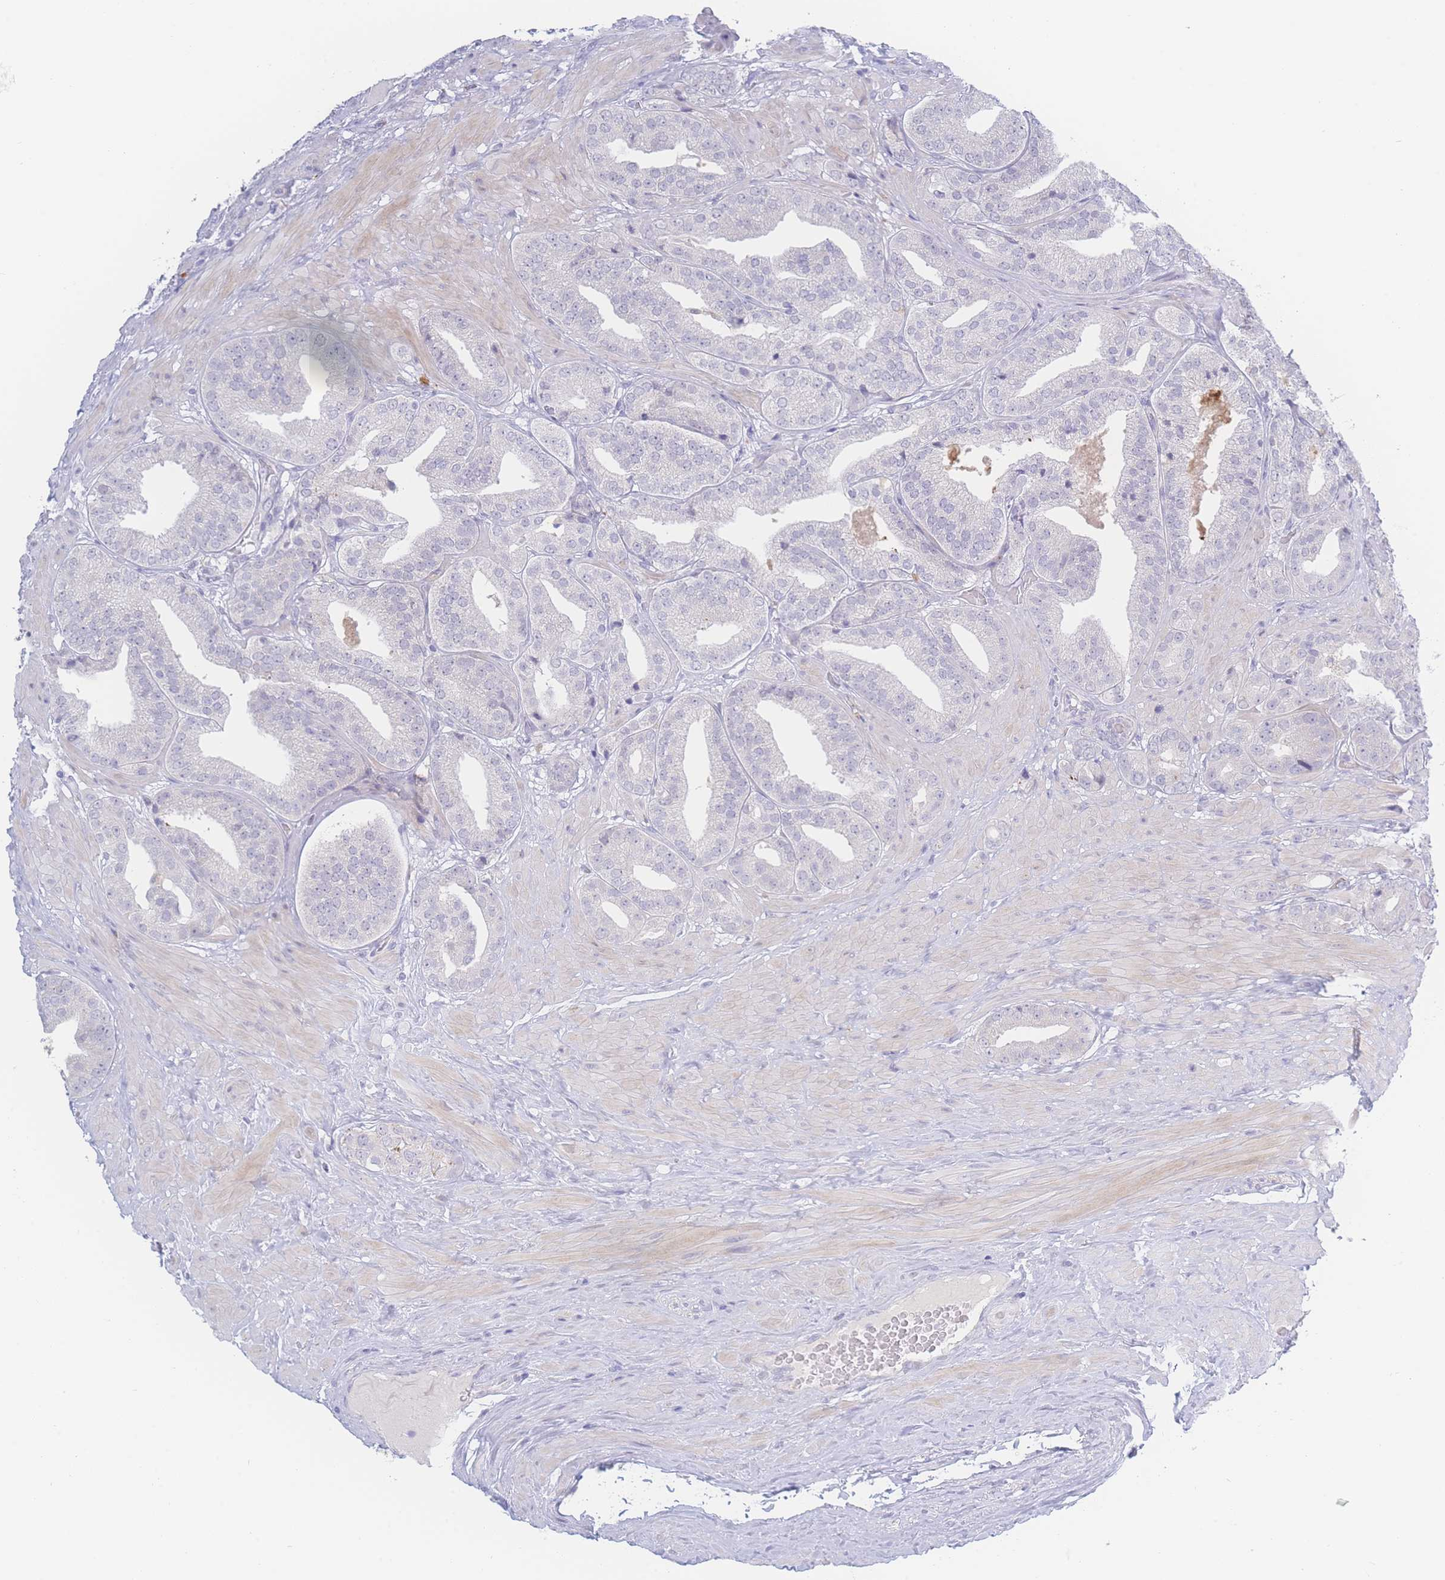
{"staining": {"intensity": "negative", "quantity": "none", "location": "none"}, "tissue": "prostate cancer", "cell_type": "Tumor cells", "image_type": "cancer", "snomed": [{"axis": "morphology", "description": "Adenocarcinoma, High grade"}, {"axis": "topography", "description": "Prostate"}], "caption": "Tumor cells are negative for protein expression in human prostate cancer (adenocarcinoma (high-grade)).", "gene": "PRSS22", "patient": {"sex": "male", "age": 63}}